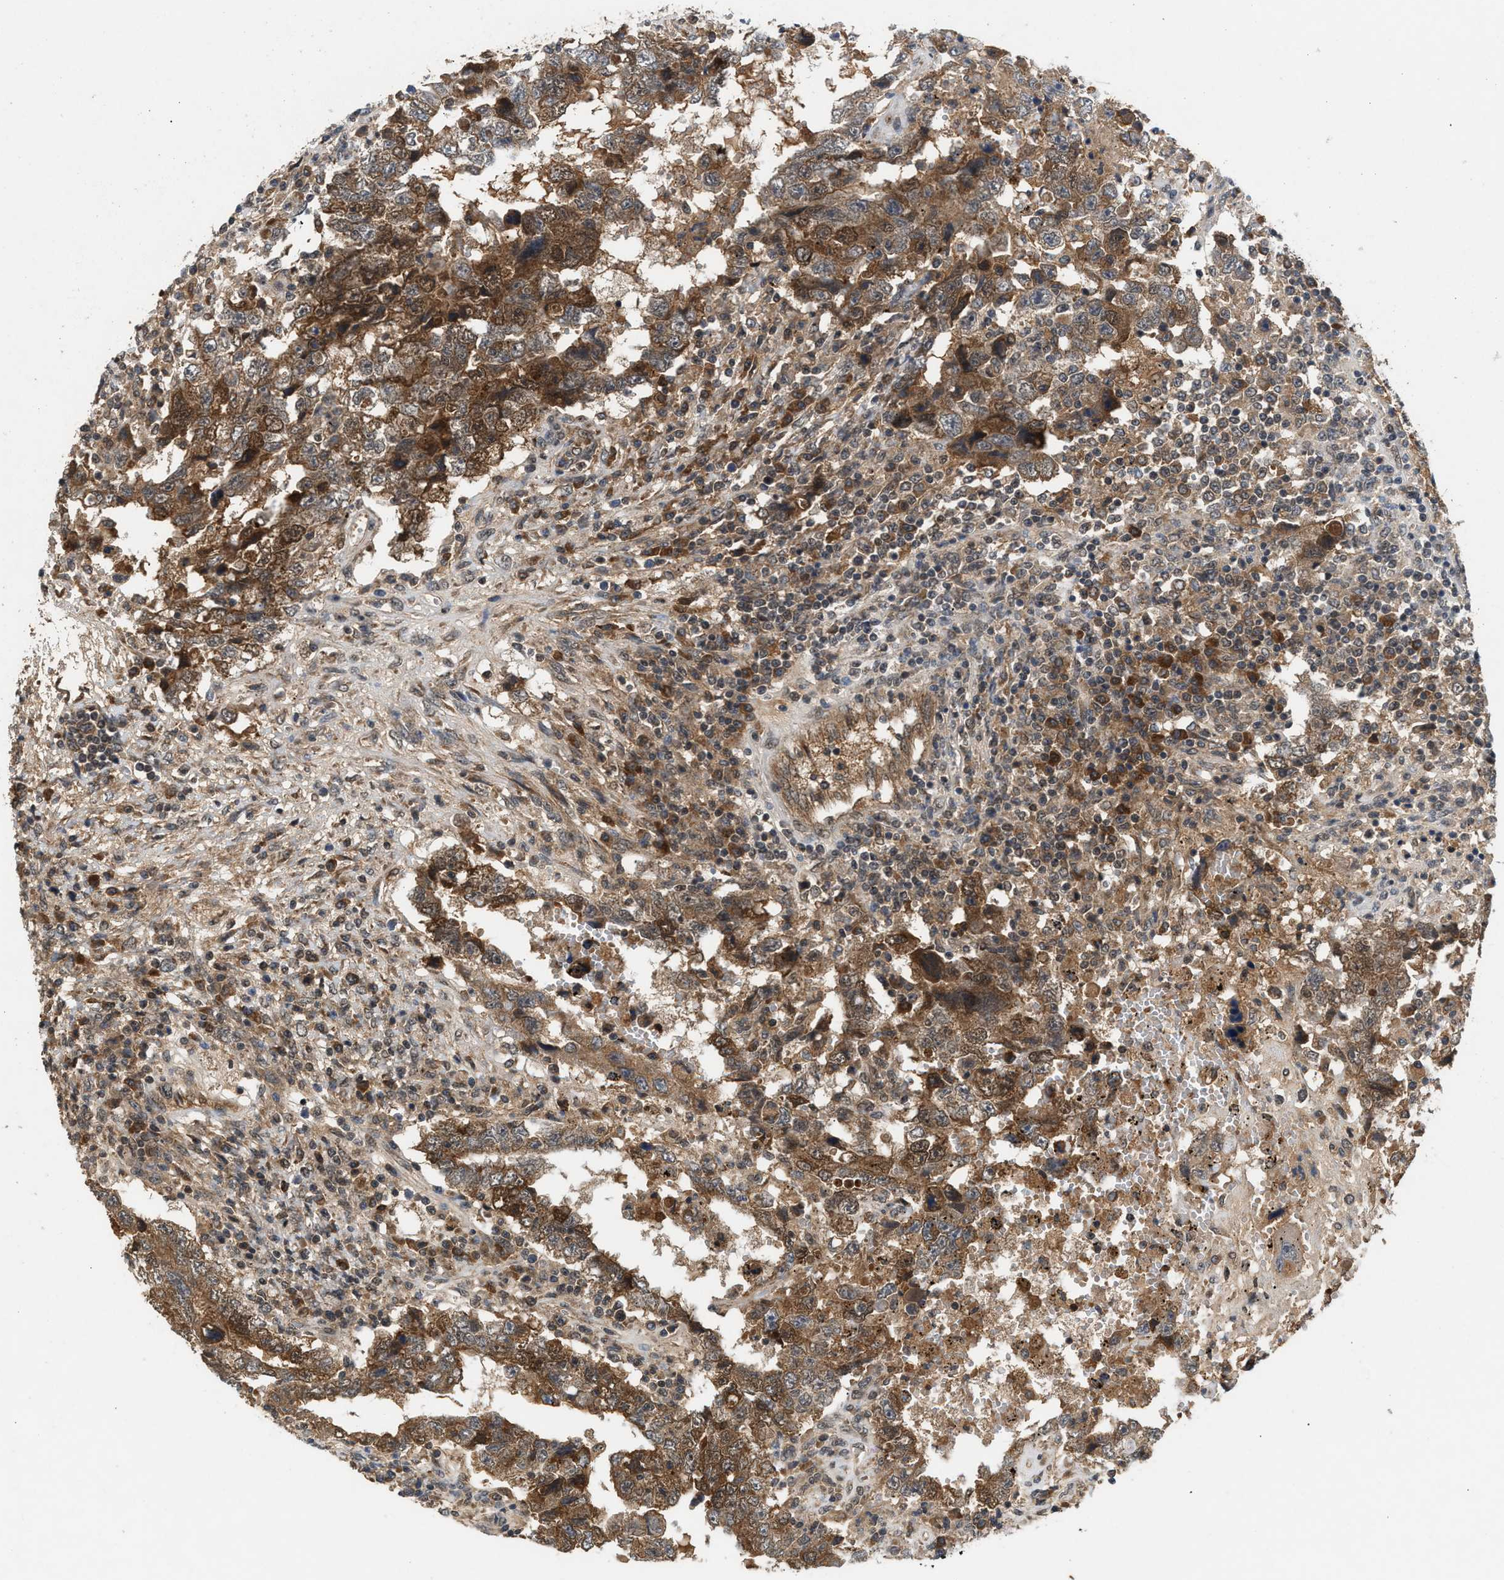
{"staining": {"intensity": "moderate", "quantity": ">75%", "location": "cytoplasmic/membranous,nuclear"}, "tissue": "testis cancer", "cell_type": "Tumor cells", "image_type": "cancer", "snomed": [{"axis": "morphology", "description": "Carcinoma, Embryonal, NOS"}, {"axis": "topography", "description": "Testis"}], "caption": "Brown immunohistochemical staining in human testis cancer (embryonal carcinoma) displays moderate cytoplasmic/membranous and nuclear staining in about >75% of tumor cells.", "gene": "RUSC2", "patient": {"sex": "male", "age": 26}}